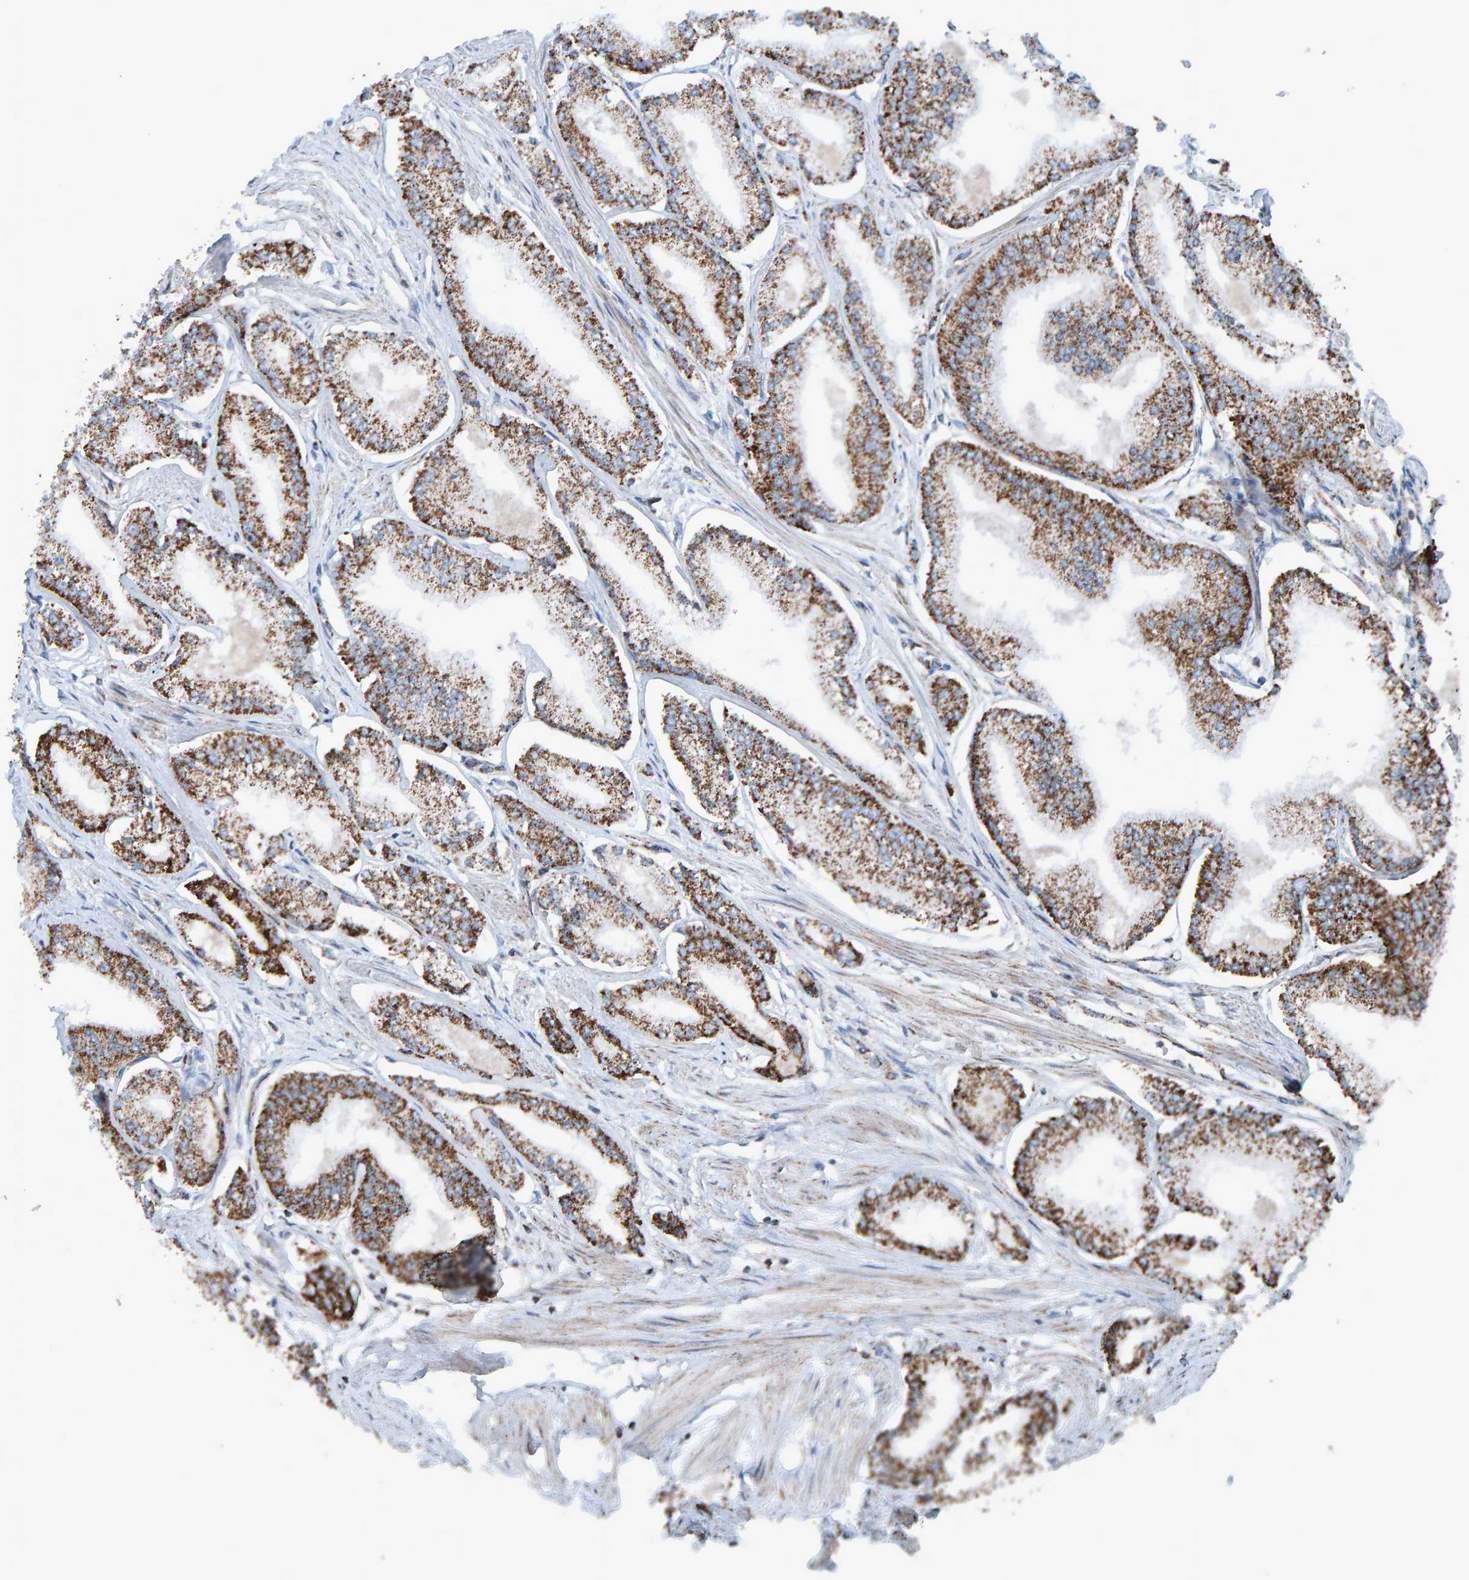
{"staining": {"intensity": "moderate", "quantity": ">75%", "location": "cytoplasmic/membranous"}, "tissue": "prostate cancer", "cell_type": "Tumor cells", "image_type": "cancer", "snomed": [{"axis": "morphology", "description": "Adenocarcinoma, Low grade"}, {"axis": "topography", "description": "Prostate"}], "caption": "Protein staining shows moderate cytoplasmic/membranous positivity in about >75% of tumor cells in adenocarcinoma (low-grade) (prostate).", "gene": "ZNF48", "patient": {"sex": "male", "age": 52}}